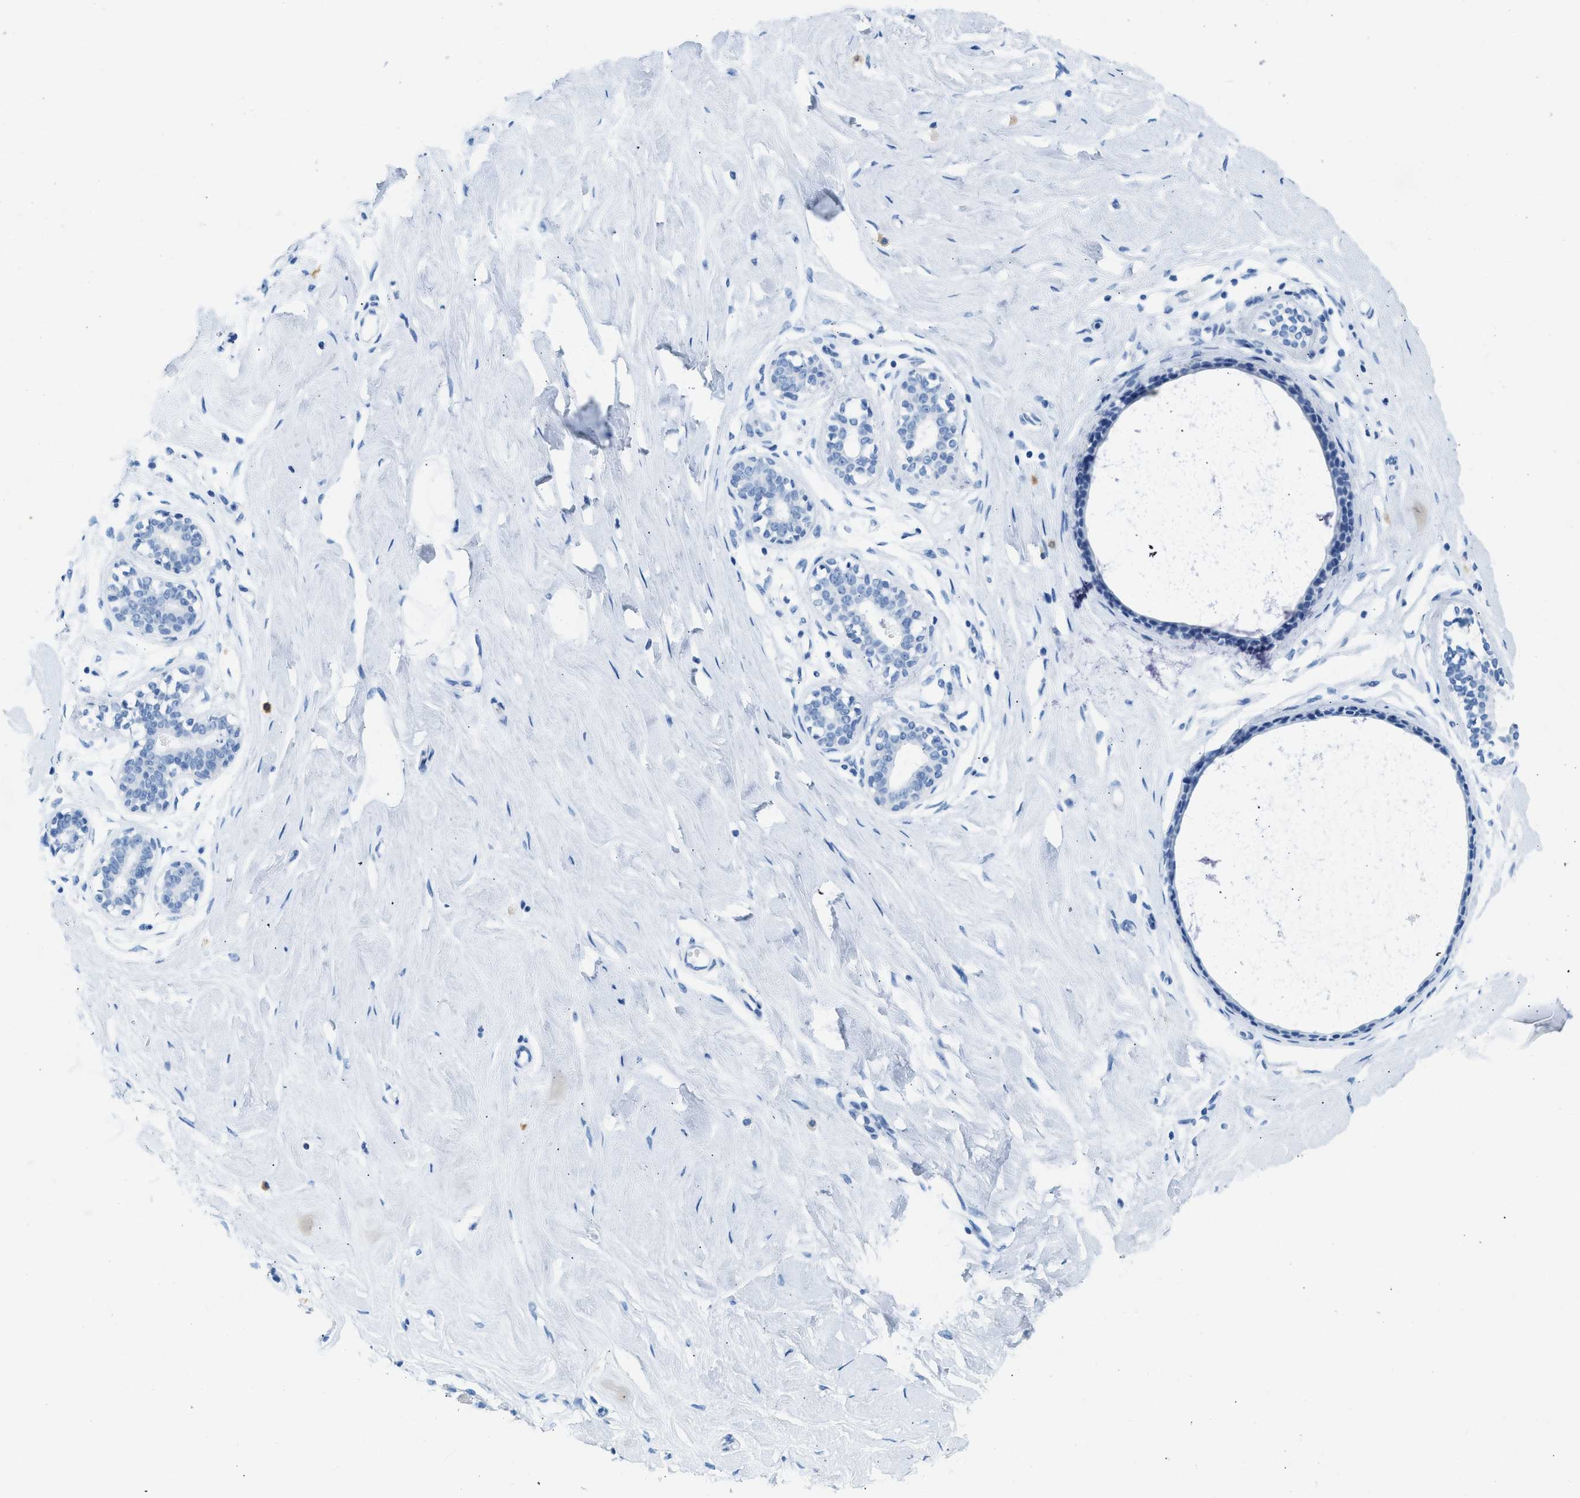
{"staining": {"intensity": "negative", "quantity": "none", "location": "none"}, "tissue": "breast", "cell_type": "Adipocytes", "image_type": "normal", "snomed": [{"axis": "morphology", "description": "Normal tissue, NOS"}, {"axis": "topography", "description": "Breast"}], "caption": "DAB (3,3'-diaminobenzidine) immunohistochemical staining of unremarkable breast displays no significant positivity in adipocytes. Nuclei are stained in blue.", "gene": "HHATL", "patient": {"sex": "female", "age": 23}}